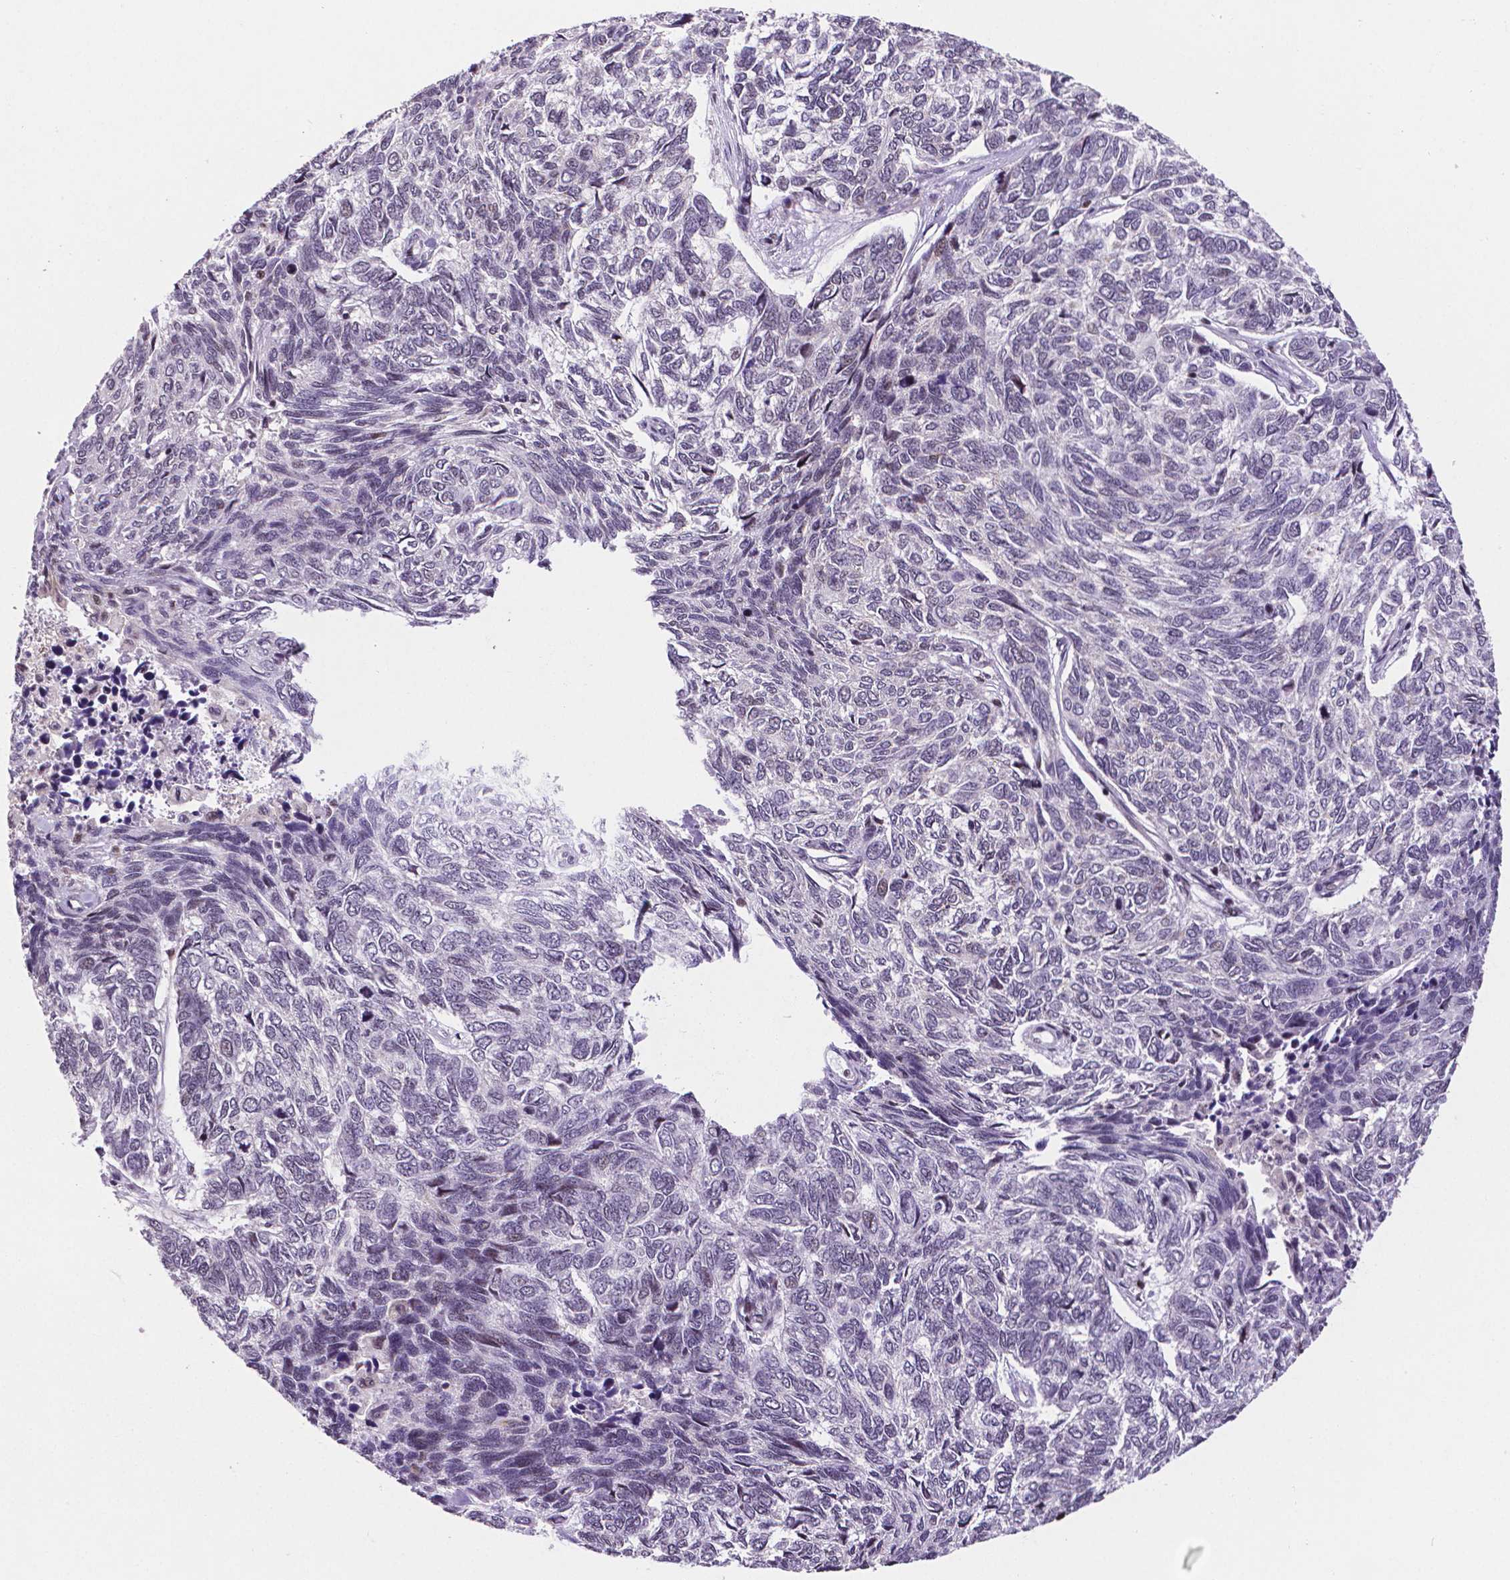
{"staining": {"intensity": "negative", "quantity": "none", "location": "none"}, "tissue": "skin cancer", "cell_type": "Tumor cells", "image_type": "cancer", "snomed": [{"axis": "morphology", "description": "Basal cell carcinoma"}, {"axis": "topography", "description": "Skin"}], "caption": "Immunohistochemical staining of human skin cancer (basal cell carcinoma) reveals no significant expression in tumor cells.", "gene": "CTCF", "patient": {"sex": "female", "age": 65}}